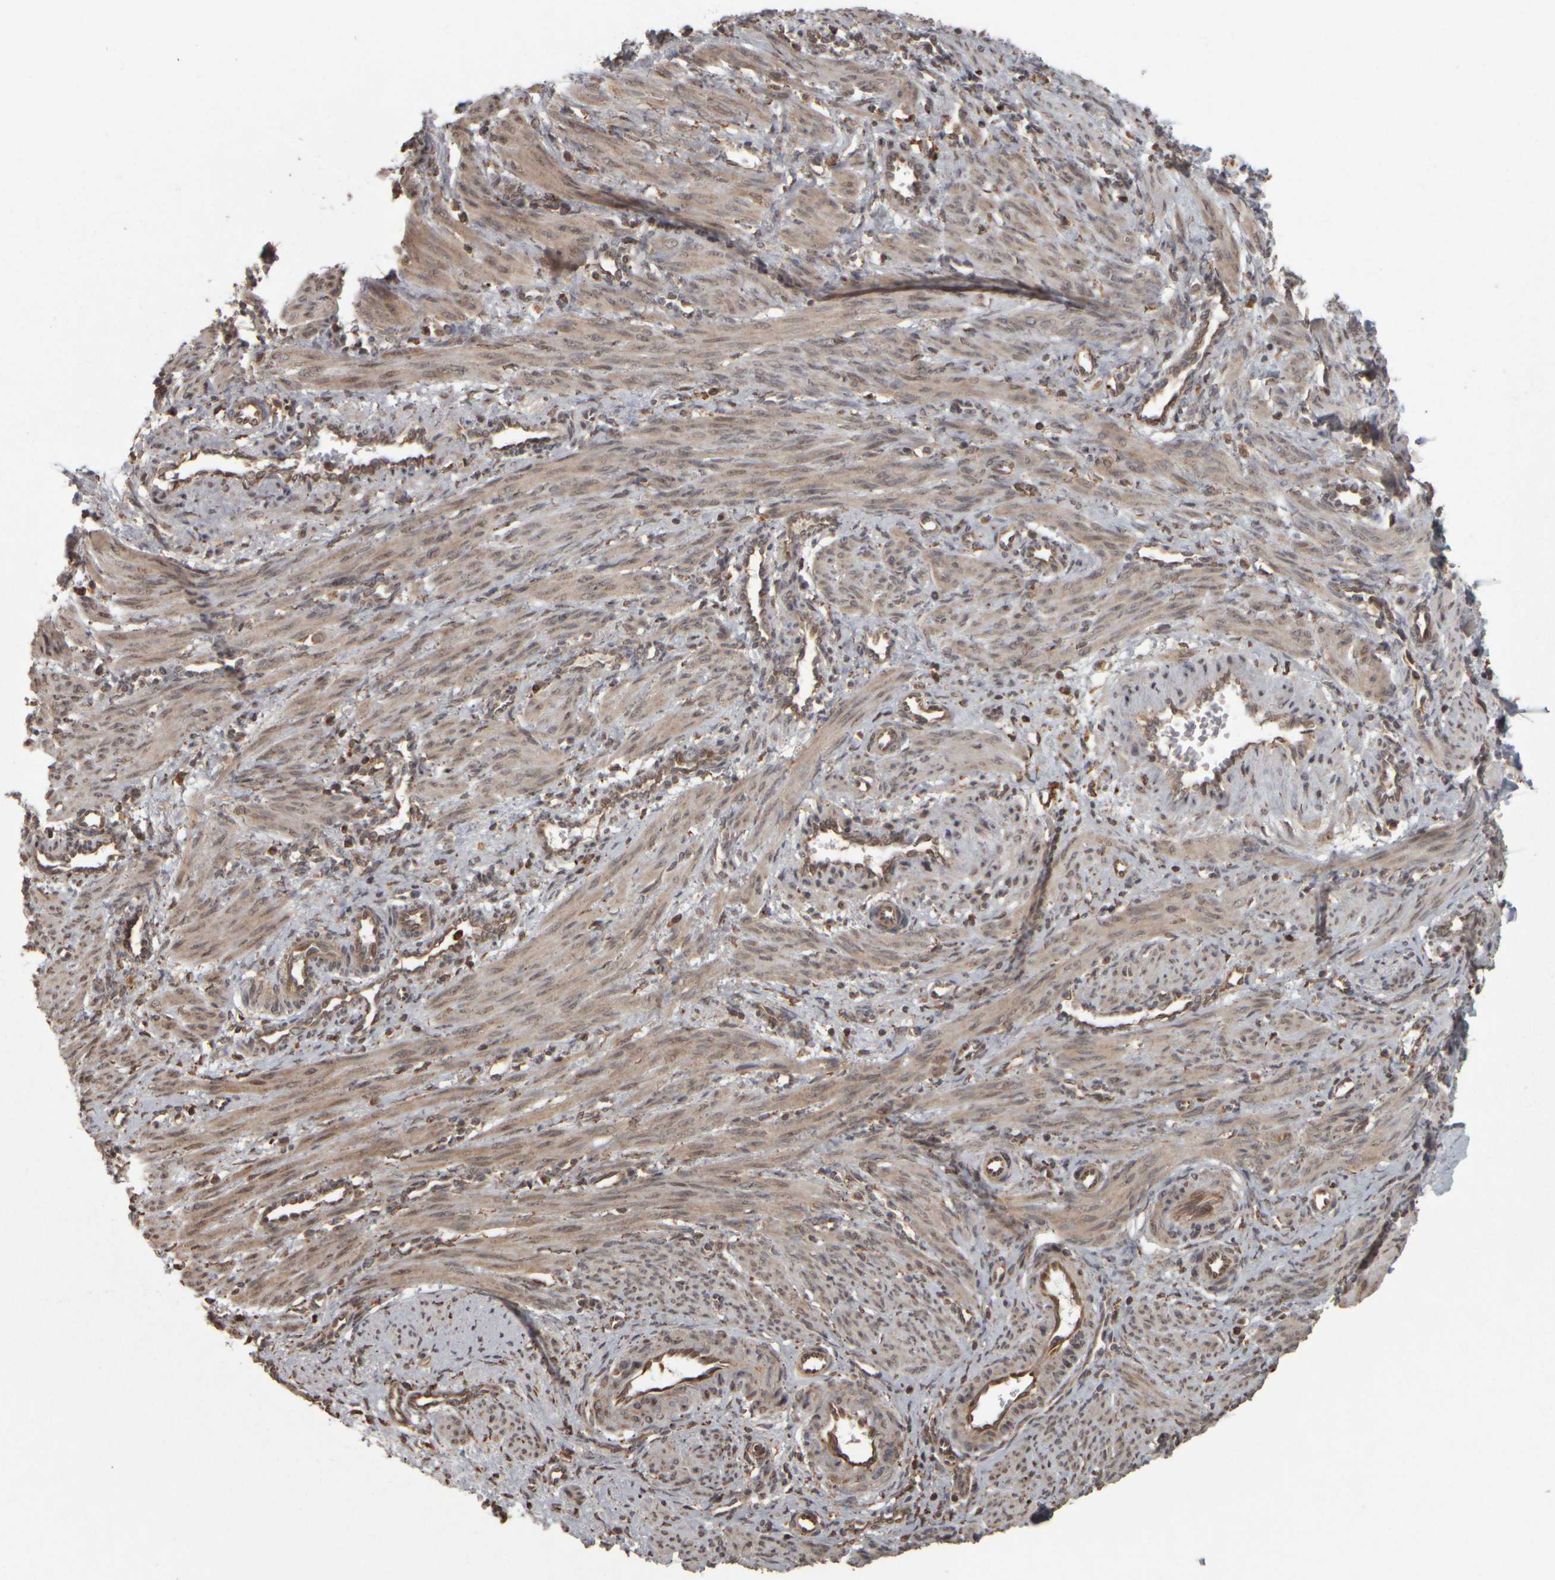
{"staining": {"intensity": "weak", "quantity": ">75%", "location": "cytoplasmic/membranous"}, "tissue": "smooth muscle", "cell_type": "Smooth muscle cells", "image_type": "normal", "snomed": [{"axis": "morphology", "description": "Normal tissue, NOS"}, {"axis": "topography", "description": "Endometrium"}], "caption": "IHC (DAB) staining of normal smooth muscle exhibits weak cytoplasmic/membranous protein expression in approximately >75% of smooth muscle cells. (brown staining indicates protein expression, while blue staining denotes nuclei).", "gene": "AGBL3", "patient": {"sex": "female", "age": 33}}